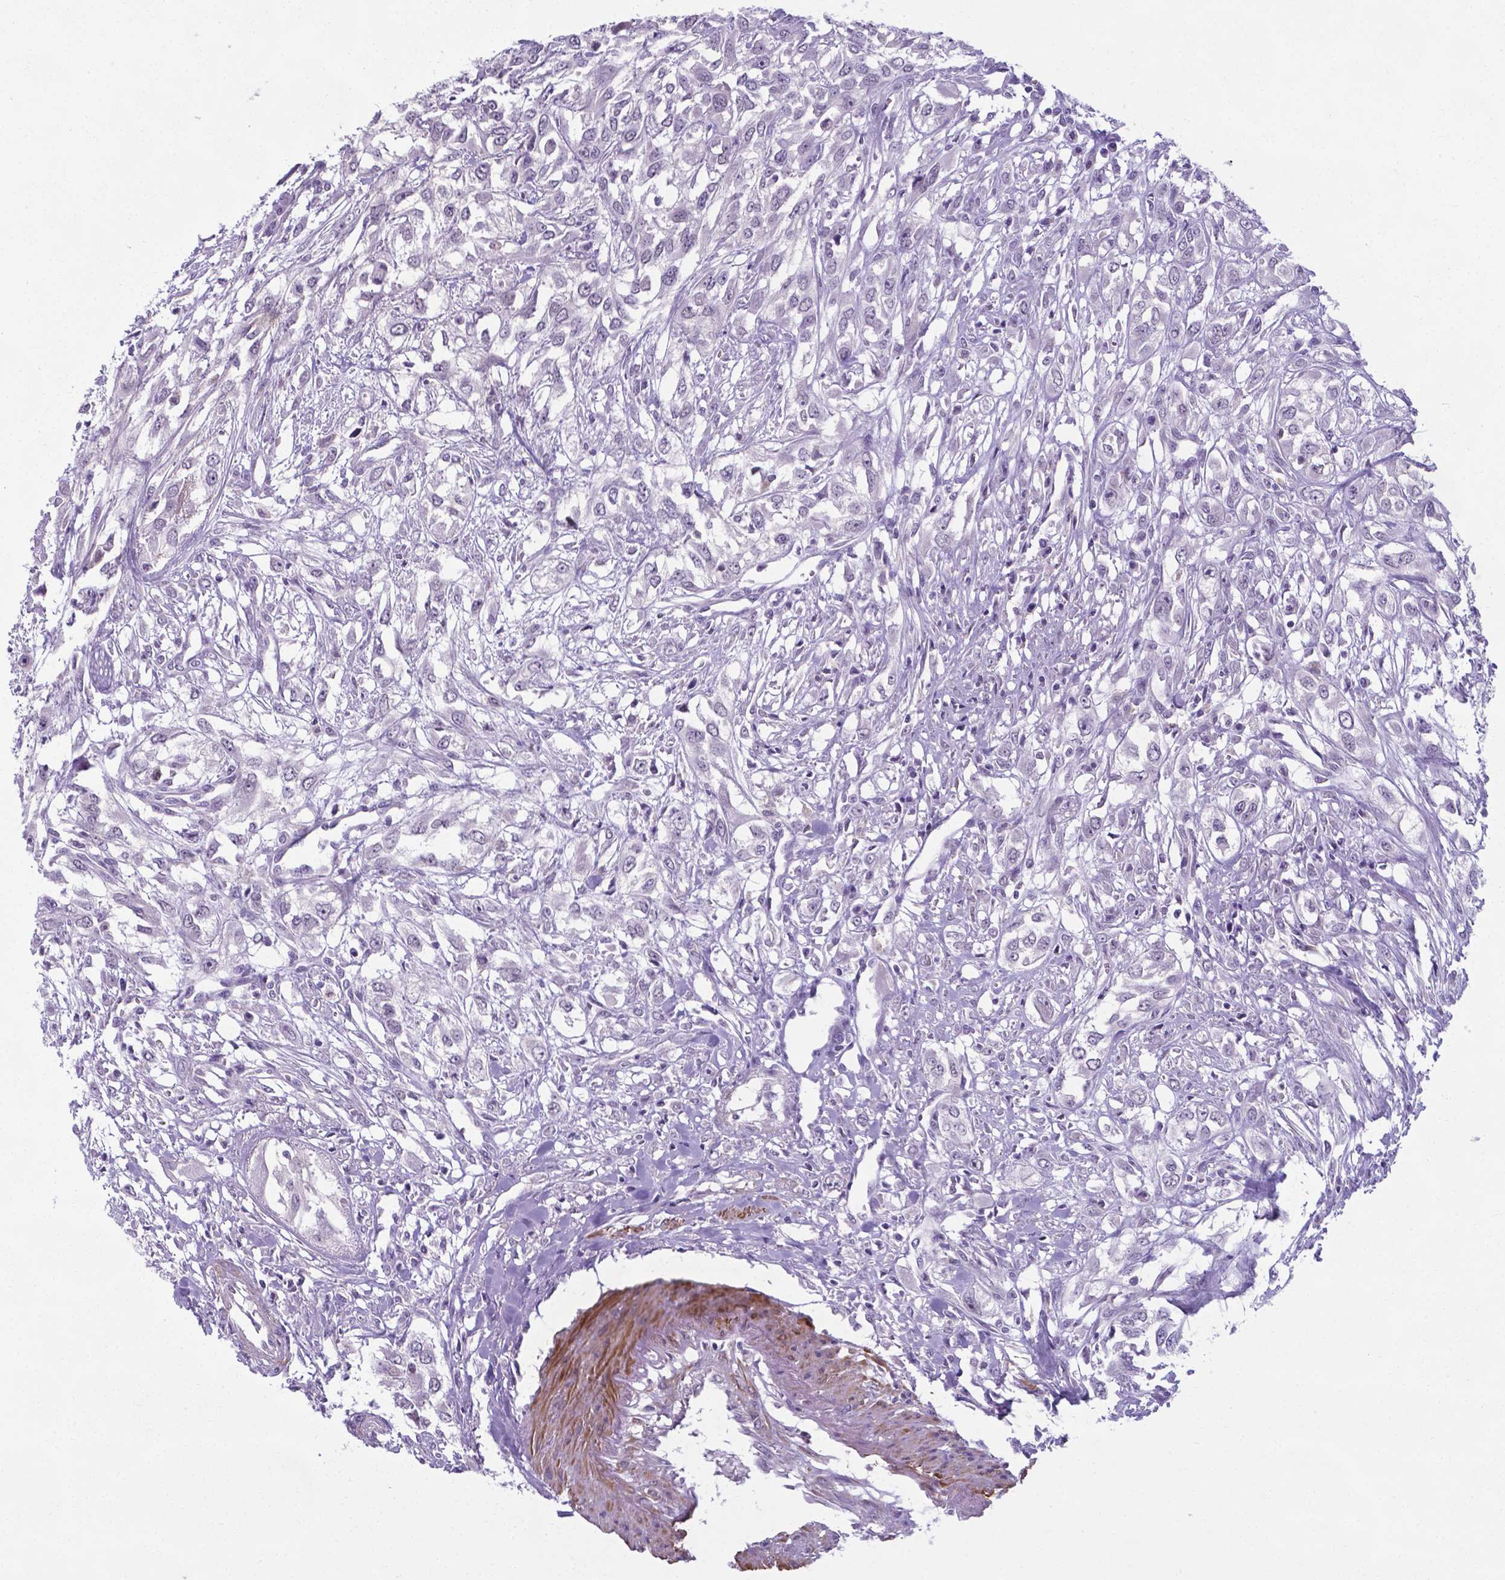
{"staining": {"intensity": "negative", "quantity": "none", "location": "none"}, "tissue": "urothelial cancer", "cell_type": "Tumor cells", "image_type": "cancer", "snomed": [{"axis": "morphology", "description": "Urothelial carcinoma, High grade"}, {"axis": "topography", "description": "Urinary bladder"}], "caption": "An image of human urothelial cancer is negative for staining in tumor cells.", "gene": "AP5B1", "patient": {"sex": "male", "age": 67}}